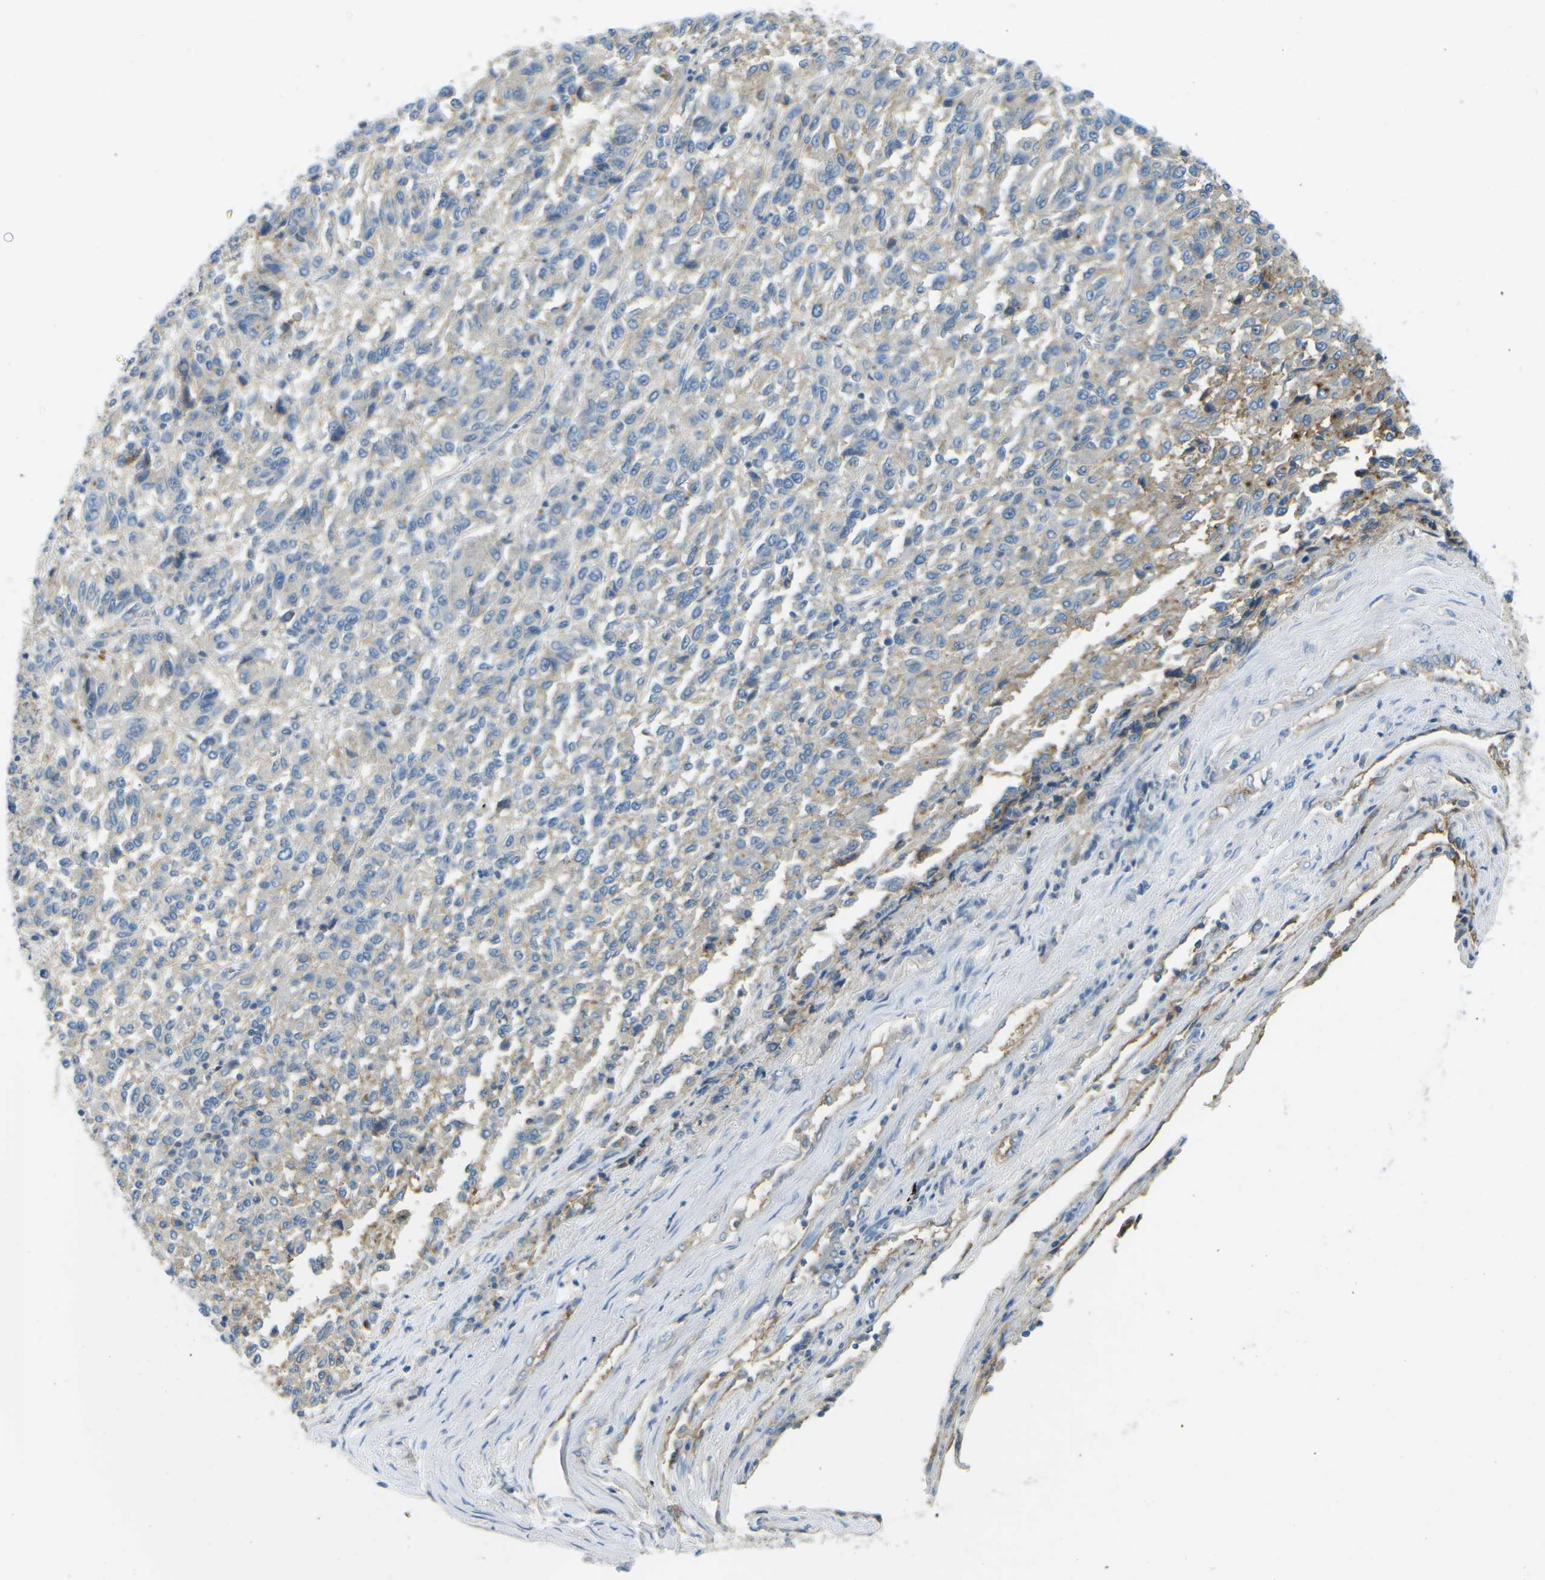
{"staining": {"intensity": "negative", "quantity": "none", "location": "none"}, "tissue": "melanoma", "cell_type": "Tumor cells", "image_type": "cancer", "snomed": [{"axis": "morphology", "description": "Malignant melanoma, Metastatic site"}, {"axis": "topography", "description": "Lung"}], "caption": "Immunohistochemical staining of human melanoma exhibits no significant expression in tumor cells.", "gene": "CD47", "patient": {"sex": "male", "age": 64}}